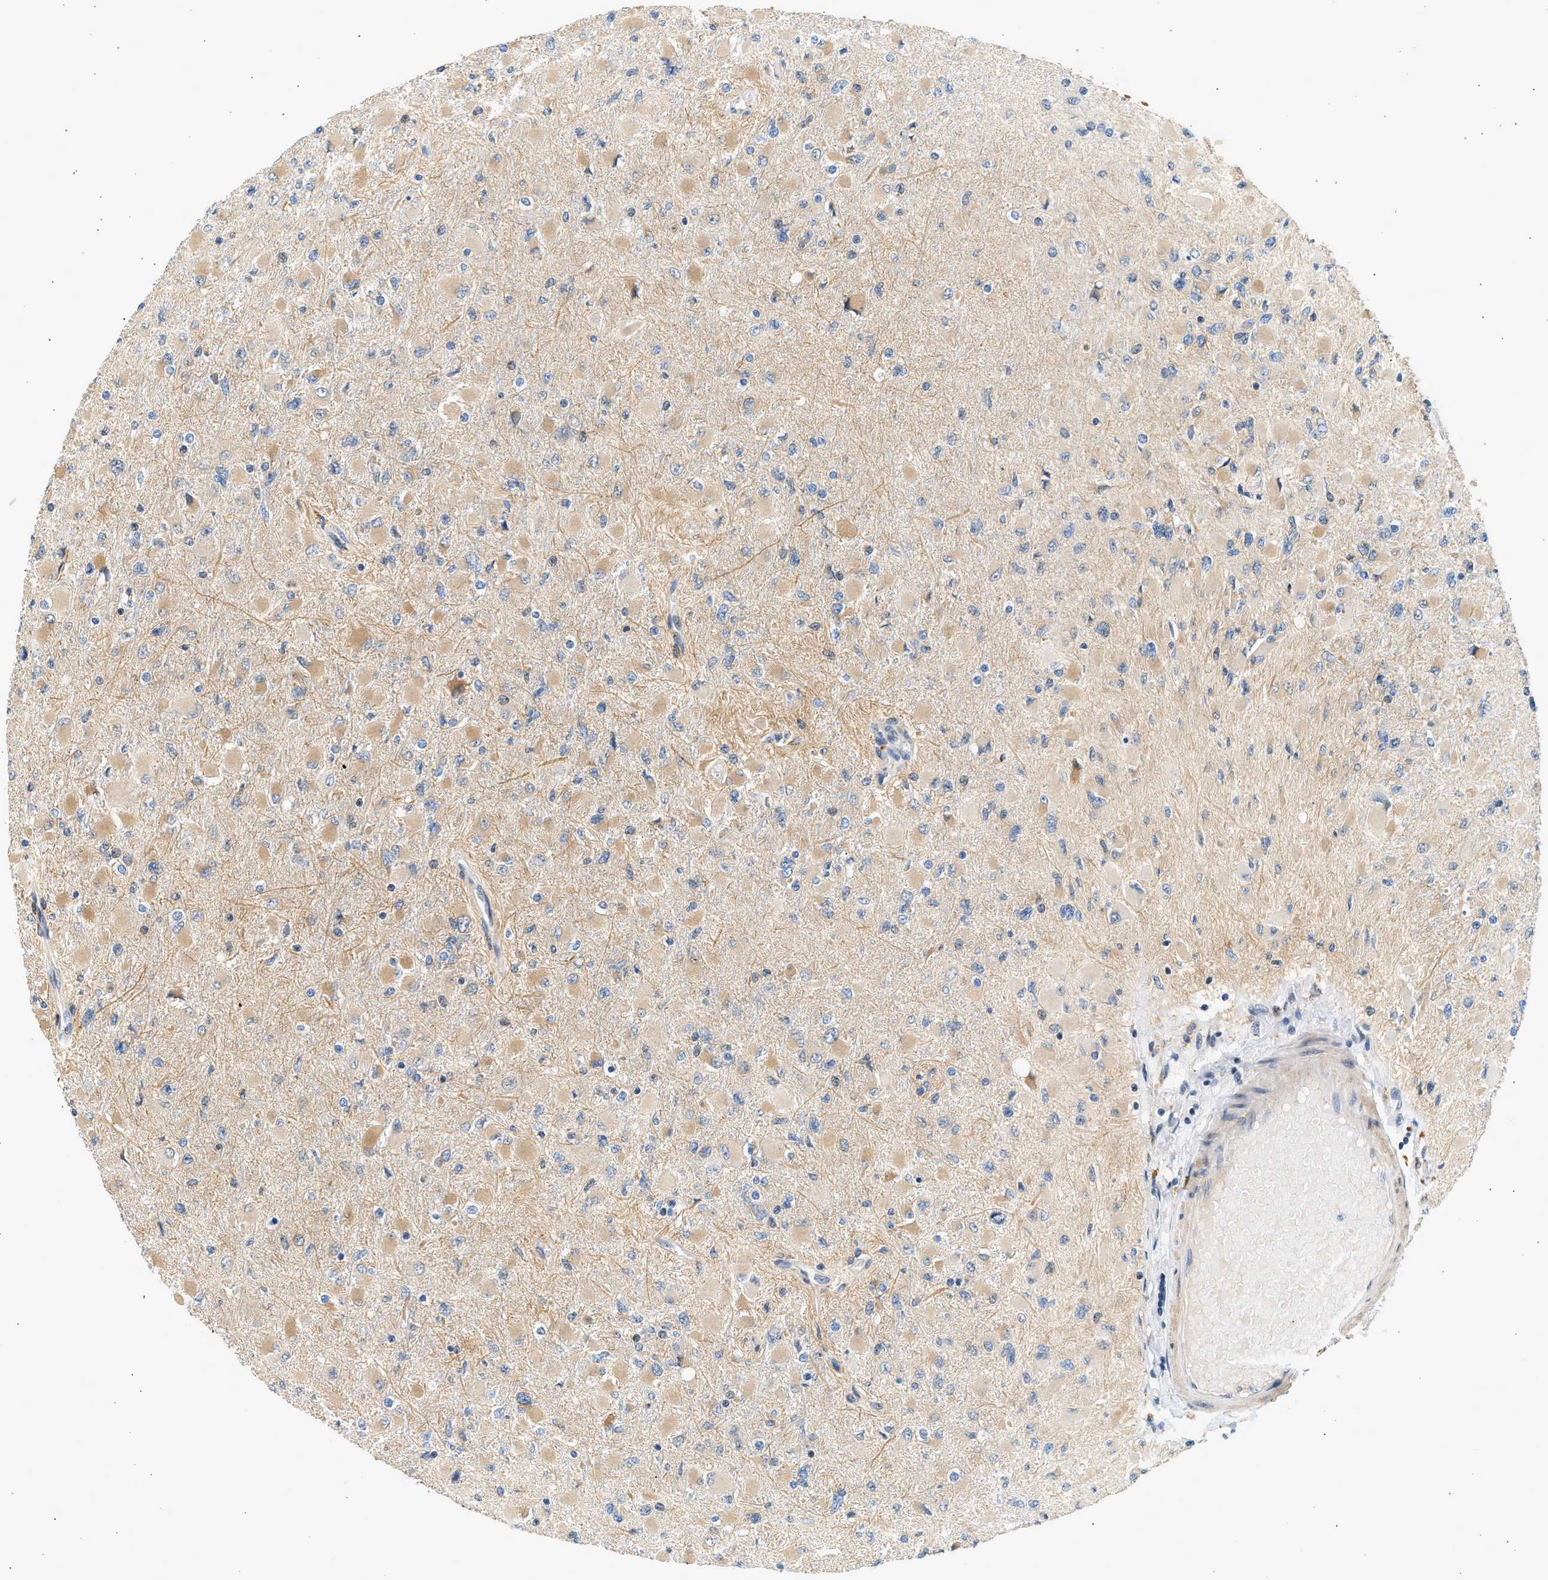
{"staining": {"intensity": "weak", "quantity": "25%-75%", "location": "cytoplasmic/membranous"}, "tissue": "glioma", "cell_type": "Tumor cells", "image_type": "cancer", "snomed": [{"axis": "morphology", "description": "Glioma, malignant, High grade"}, {"axis": "topography", "description": "Cerebral cortex"}], "caption": "Protein staining by immunohistochemistry shows weak cytoplasmic/membranous staining in about 25%-75% of tumor cells in glioma.", "gene": "WDR31", "patient": {"sex": "female", "age": 36}}